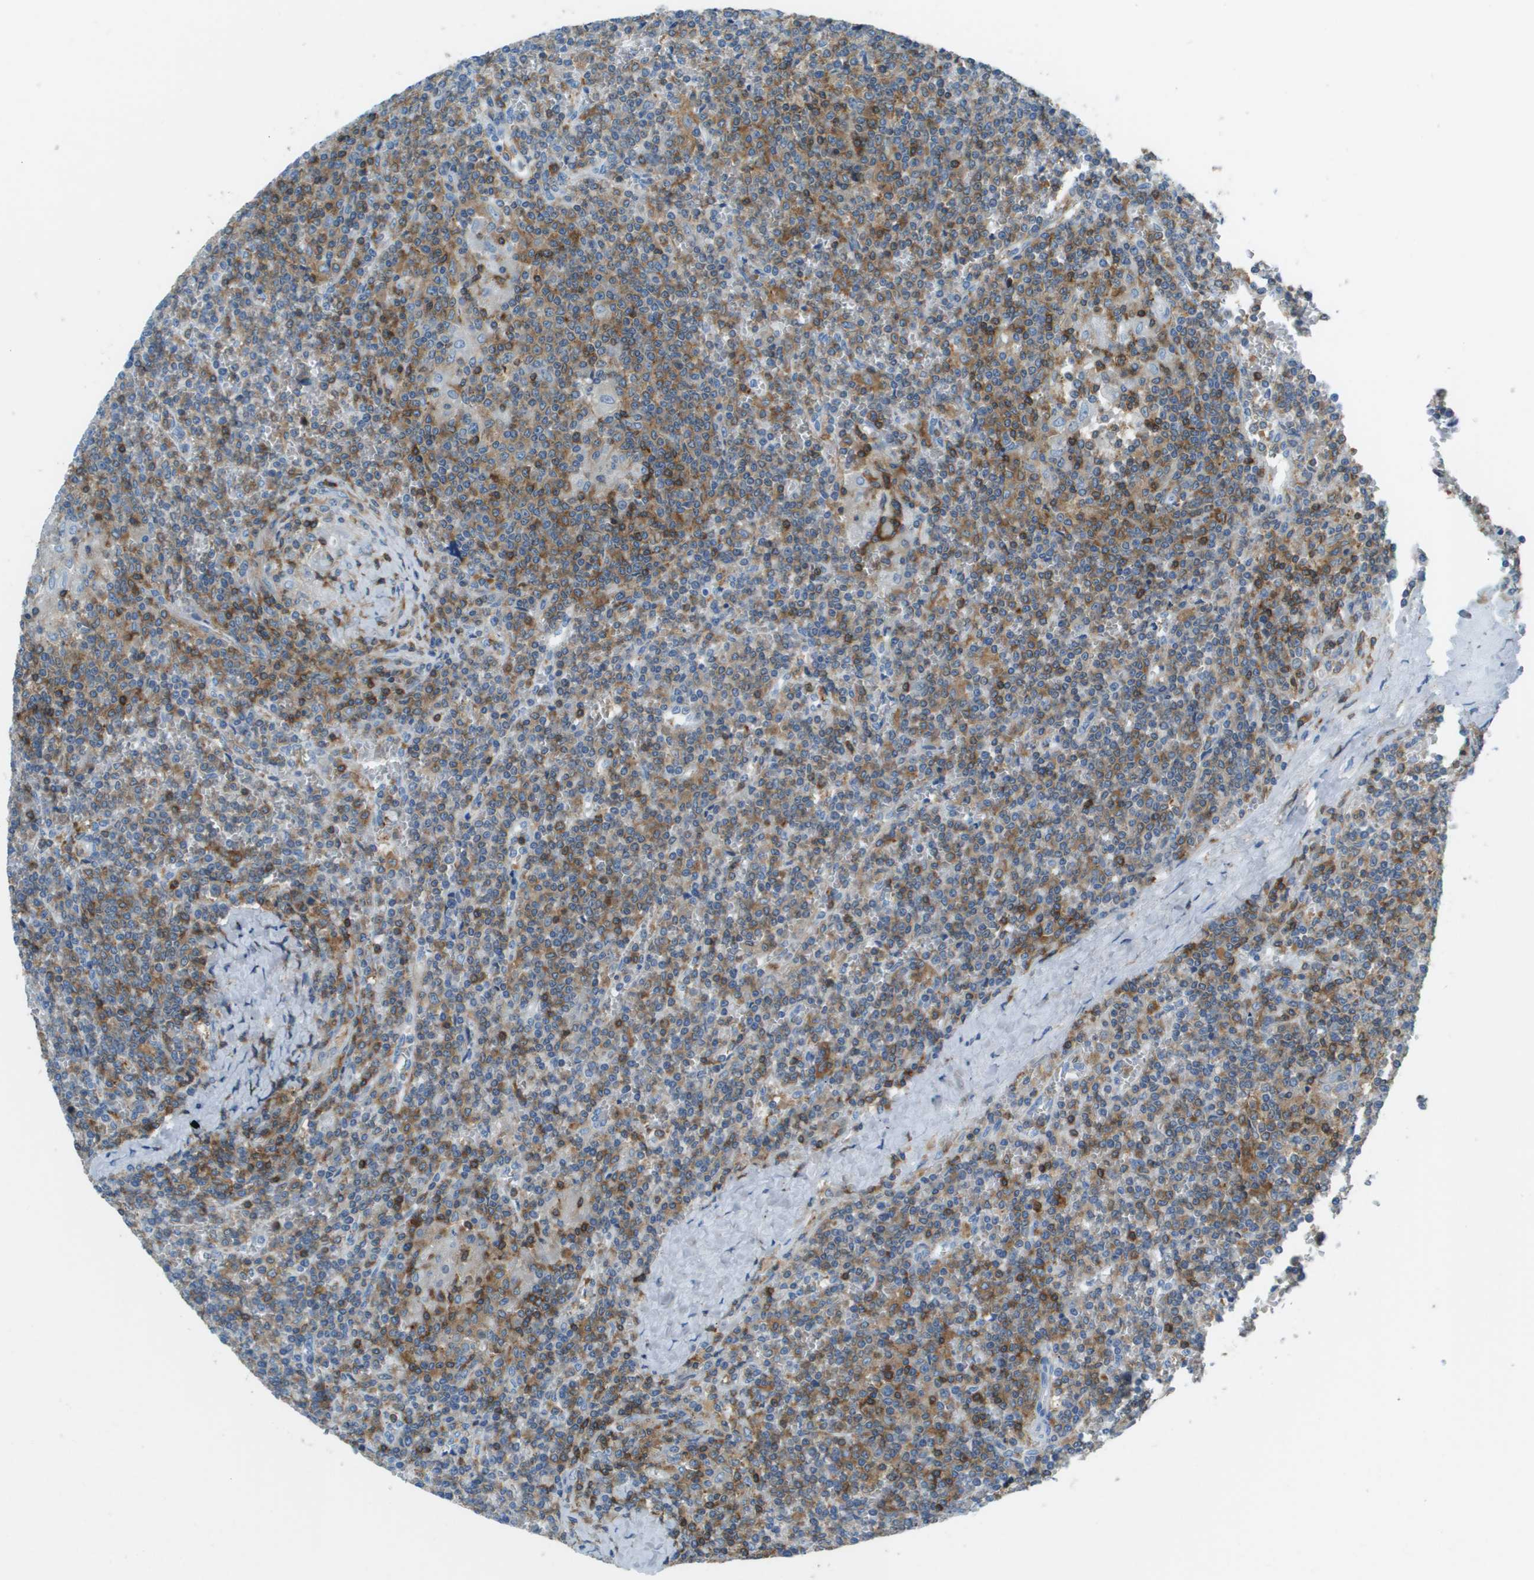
{"staining": {"intensity": "moderate", "quantity": ">75%", "location": "cytoplasmic/membranous"}, "tissue": "lymphoma", "cell_type": "Tumor cells", "image_type": "cancer", "snomed": [{"axis": "morphology", "description": "Malignant lymphoma, non-Hodgkin's type, Low grade"}, {"axis": "topography", "description": "Spleen"}], "caption": "An image of human malignant lymphoma, non-Hodgkin's type (low-grade) stained for a protein exhibits moderate cytoplasmic/membranous brown staining in tumor cells. (DAB (3,3'-diaminobenzidine) = brown stain, brightfield microscopy at high magnification).", "gene": "APBB1IP", "patient": {"sex": "female", "age": 19}}